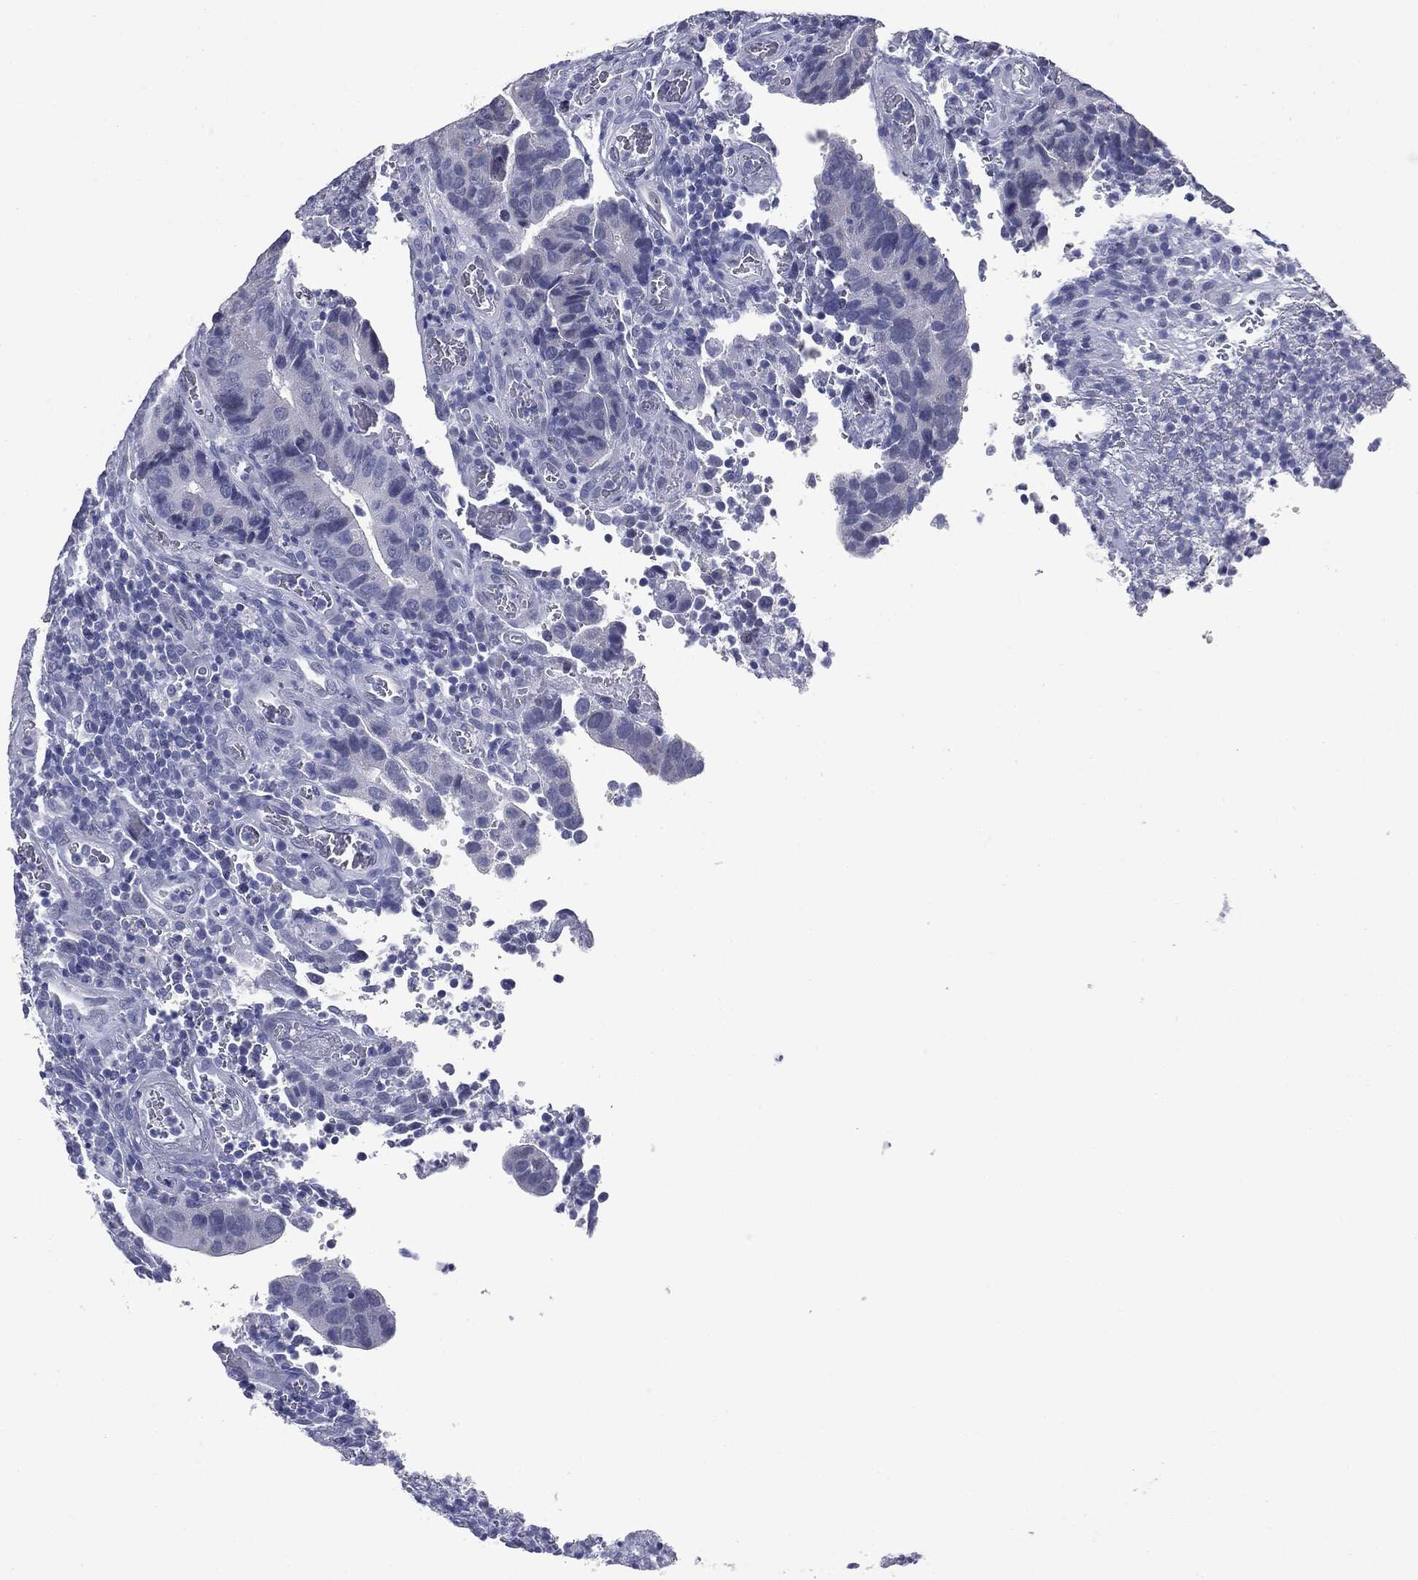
{"staining": {"intensity": "negative", "quantity": "none", "location": "none"}, "tissue": "colorectal cancer", "cell_type": "Tumor cells", "image_type": "cancer", "snomed": [{"axis": "morphology", "description": "Adenocarcinoma, NOS"}, {"axis": "topography", "description": "Colon"}], "caption": "A histopathology image of human adenocarcinoma (colorectal) is negative for staining in tumor cells.", "gene": "ATP2A1", "patient": {"sex": "female", "age": 56}}